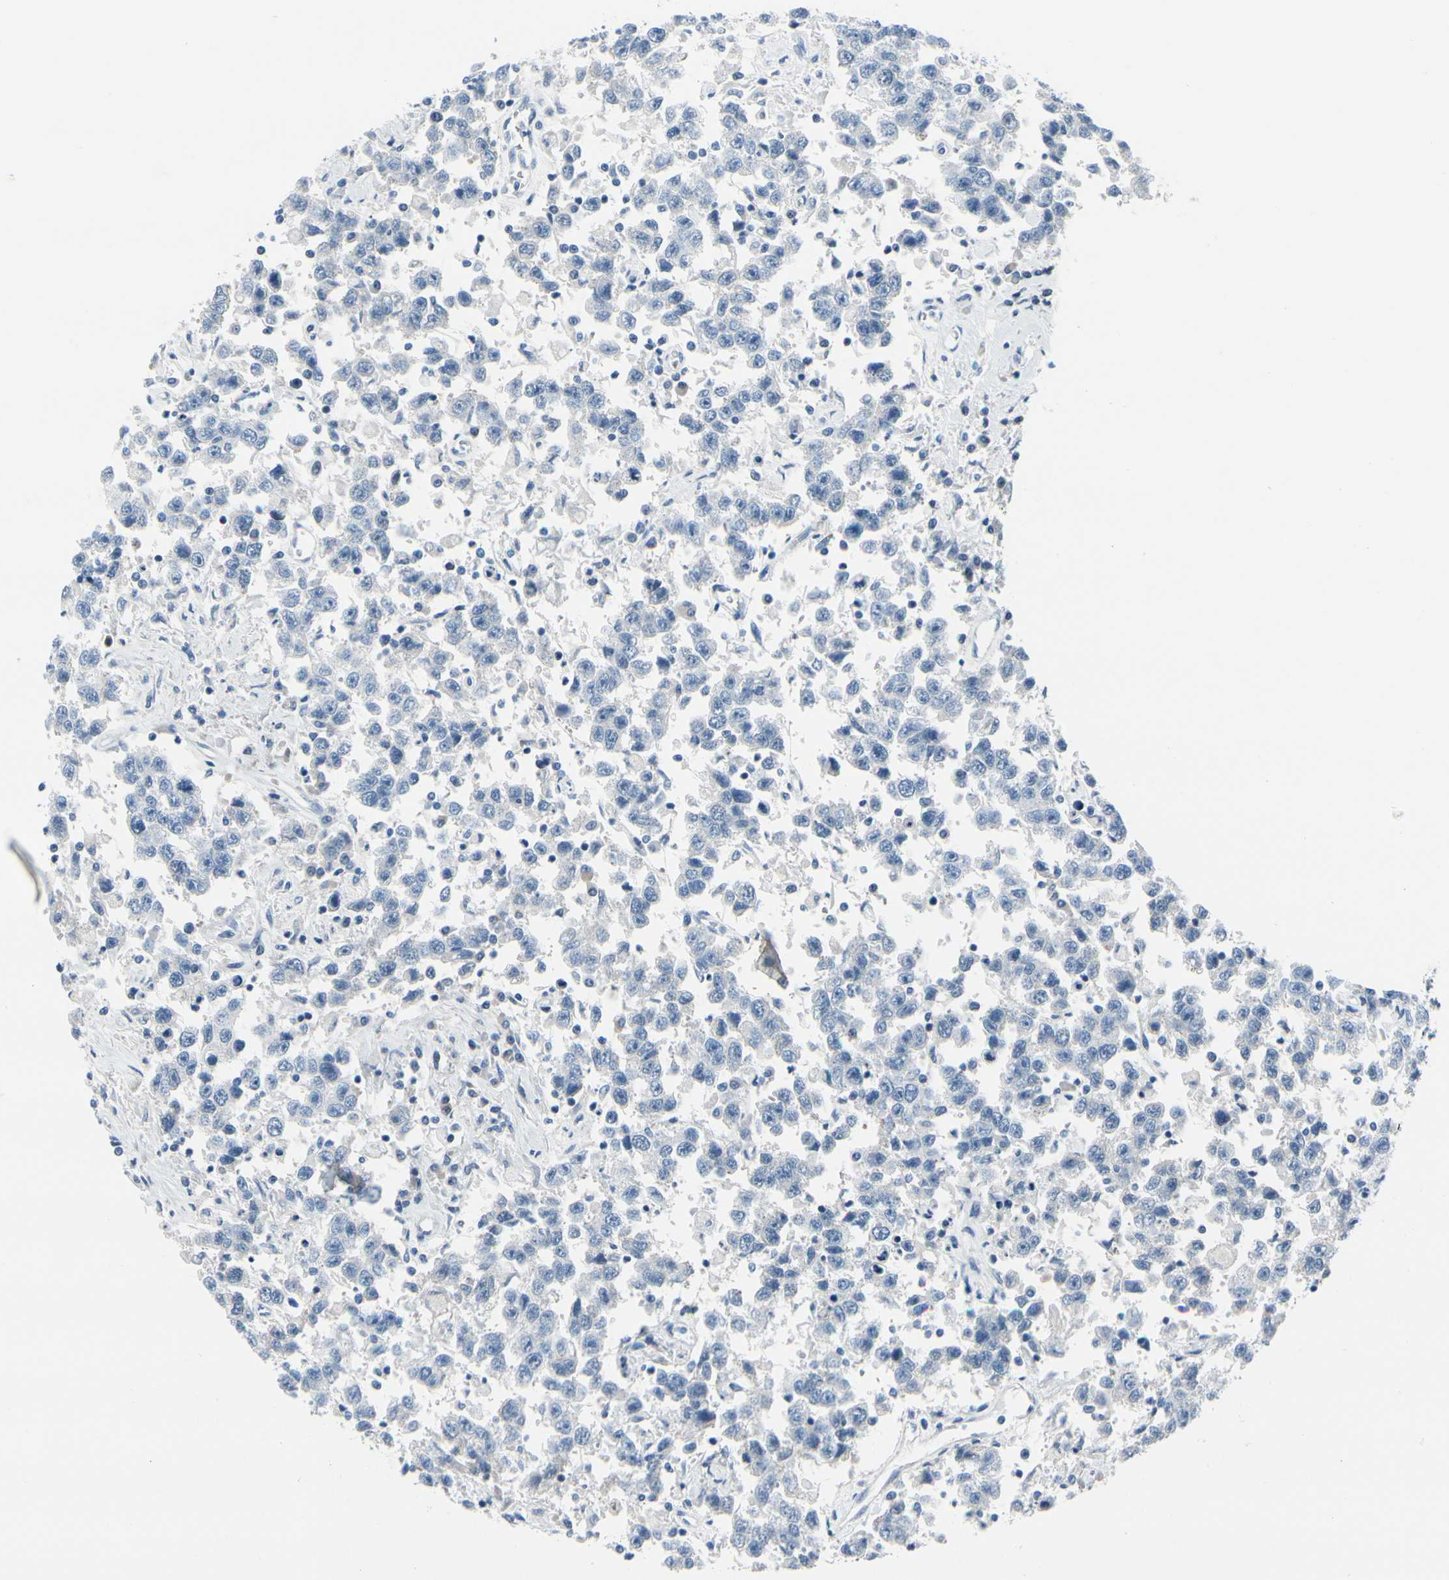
{"staining": {"intensity": "negative", "quantity": "none", "location": "none"}, "tissue": "testis cancer", "cell_type": "Tumor cells", "image_type": "cancer", "snomed": [{"axis": "morphology", "description": "Seminoma, NOS"}, {"axis": "topography", "description": "Testis"}], "caption": "Tumor cells show no significant protein positivity in seminoma (testis).", "gene": "MUC5B", "patient": {"sex": "male", "age": 41}}